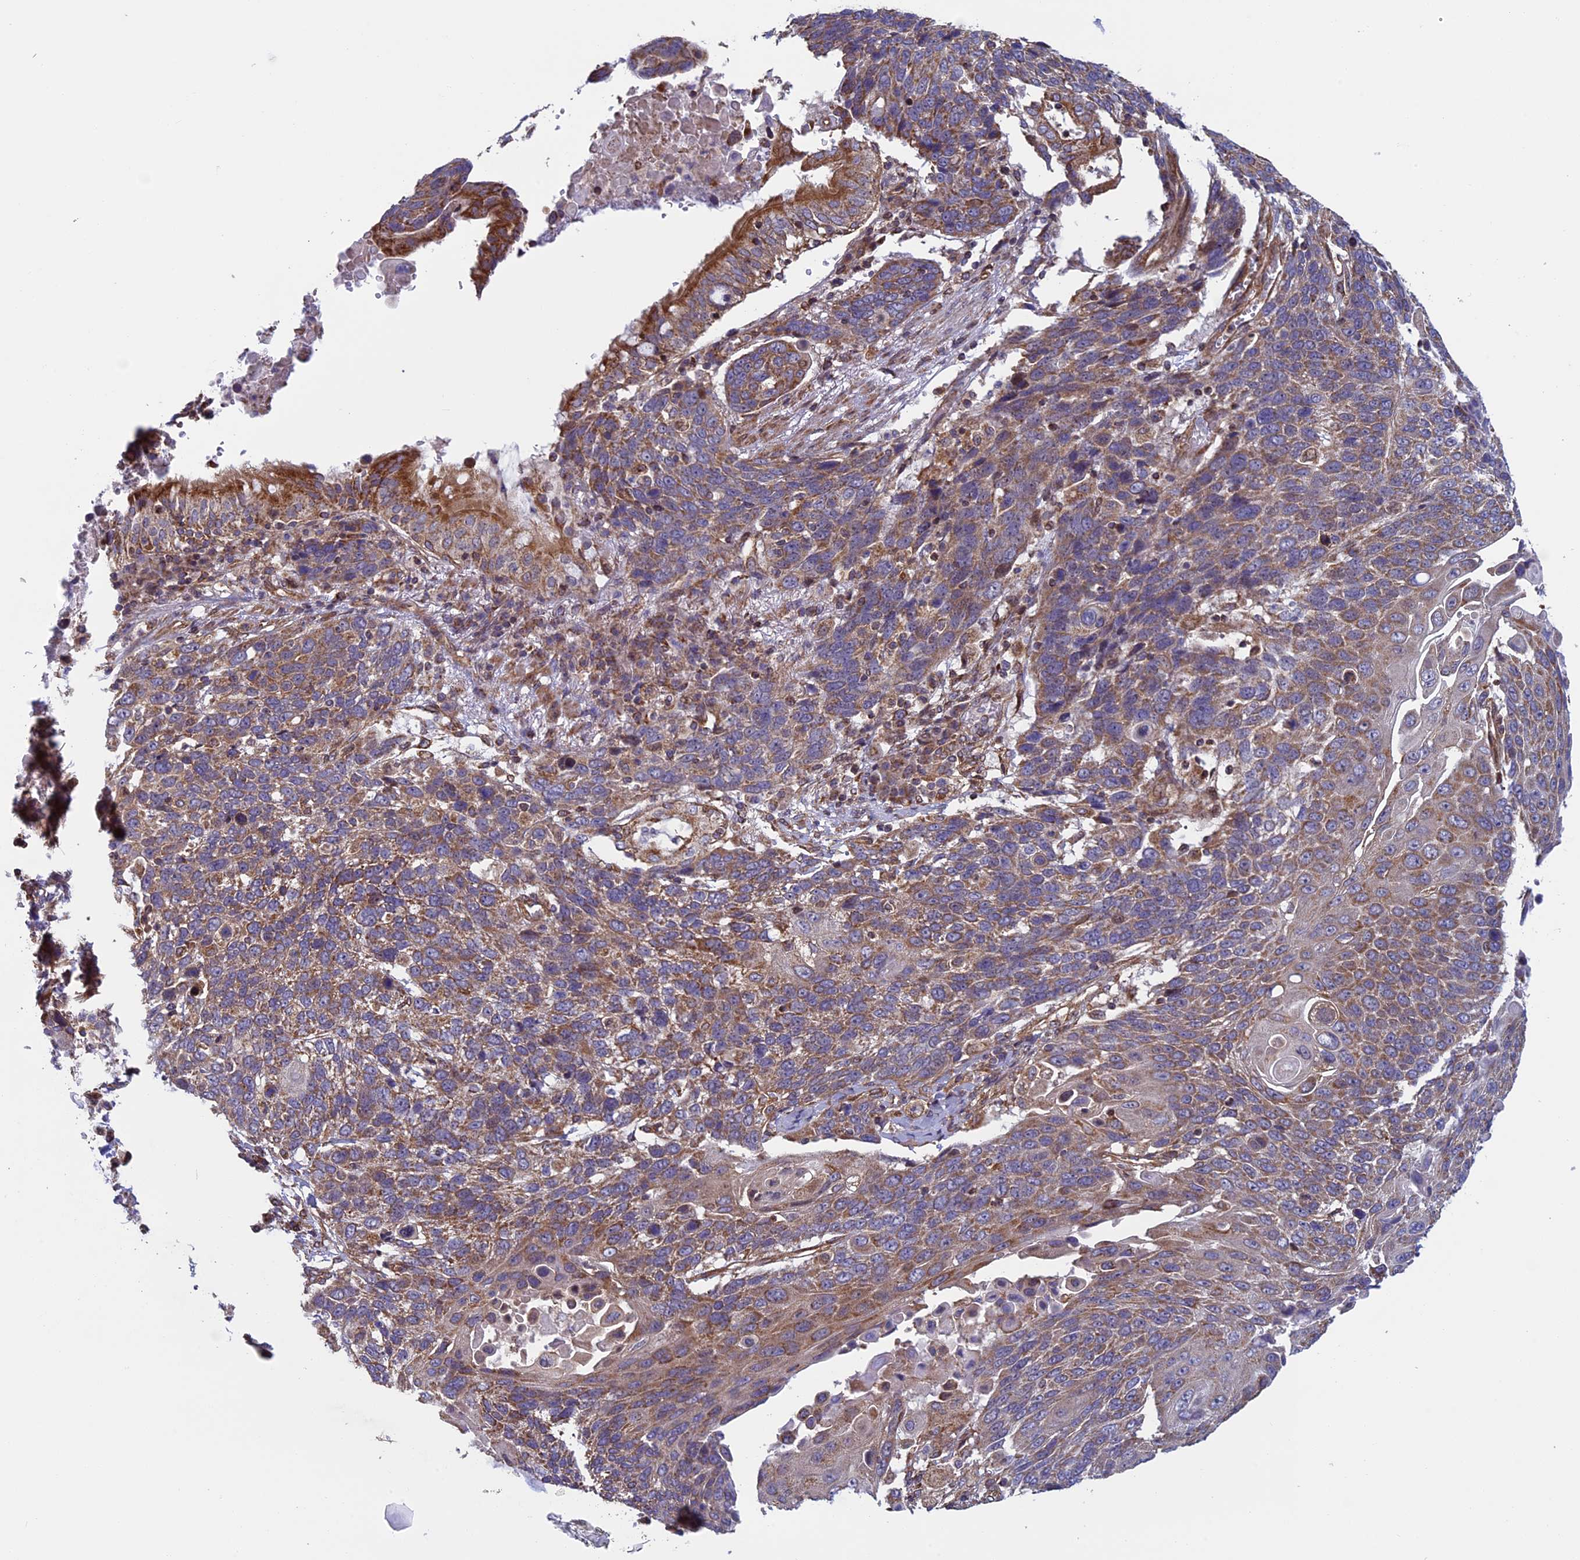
{"staining": {"intensity": "moderate", "quantity": ">75%", "location": "cytoplasmic/membranous"}, "tissue": "lung cancer", "cell_type": "Tumor cells", "image_type": "cancer", "snomed": [{"axis": "morphology", "description": "Squamous cell carcinoma, NOS"}, {"axis": "topography", "description": "Lung"}], "caption": "Protein staining by immunohistochemistry reveals moderate cytoplasmic/membranous expression in about >75% of tumor cells in lung cancer.", "gene": "CCDC8", "patient": {"sex": "male", "age": 66}}